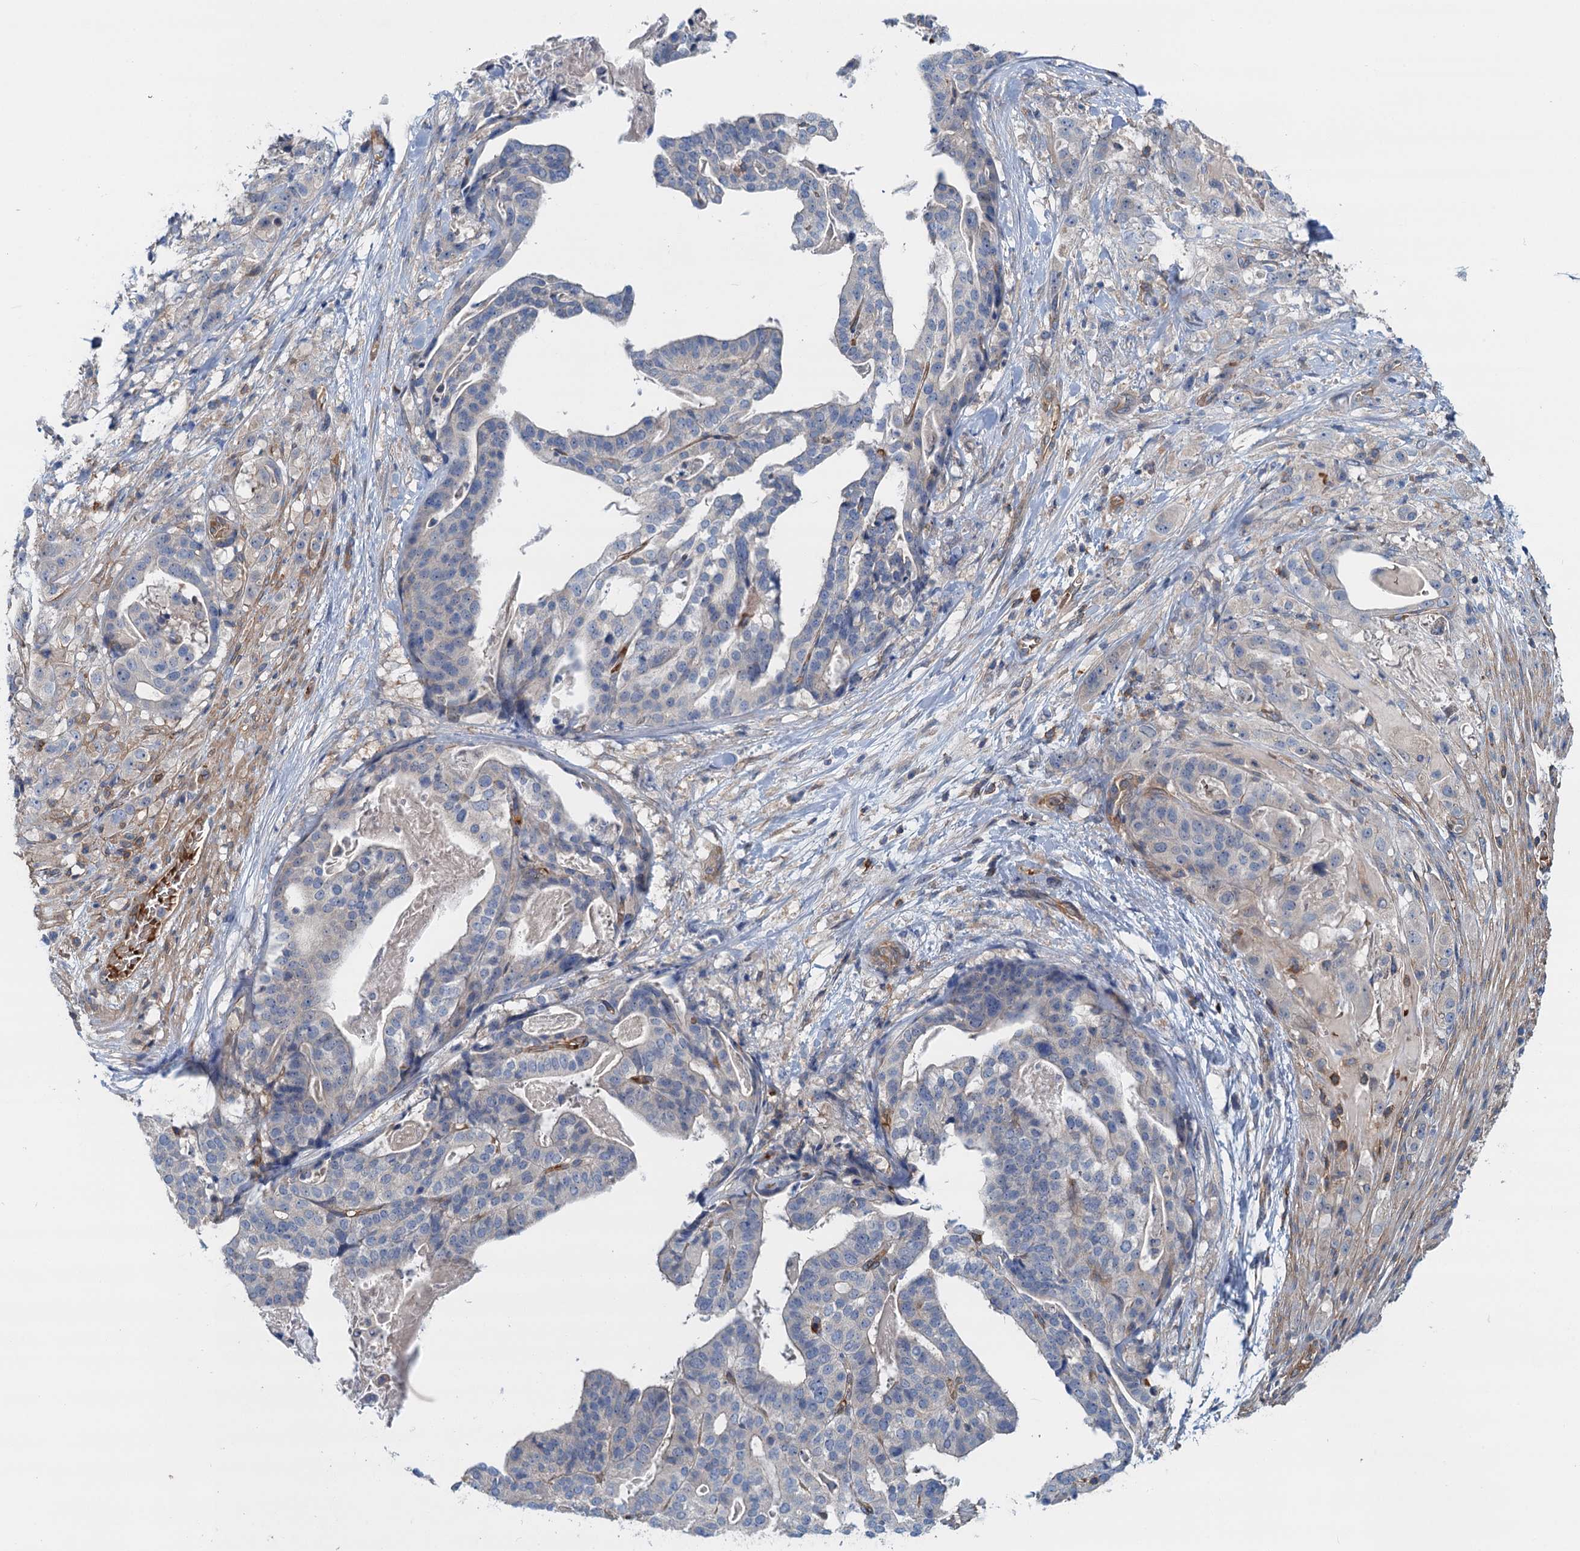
{"staining": {"intensity": "negative", "quantity": "none", "location": "none"}, "tissue": "stomach cancer", "cell_type": "Tumor cells", "image_type": "cancer", "snomed": [{"axis": "morphology", "description": "Adenocarcinoma, NOS"}, {"axis": "topography", "description": "Stomach"}], "caption": "An image of stomach cancer stained for a protein shows no brown staining in tumor cells.", "gene": "ROGDI", "patient": {"sex": "male", "age": 48}}